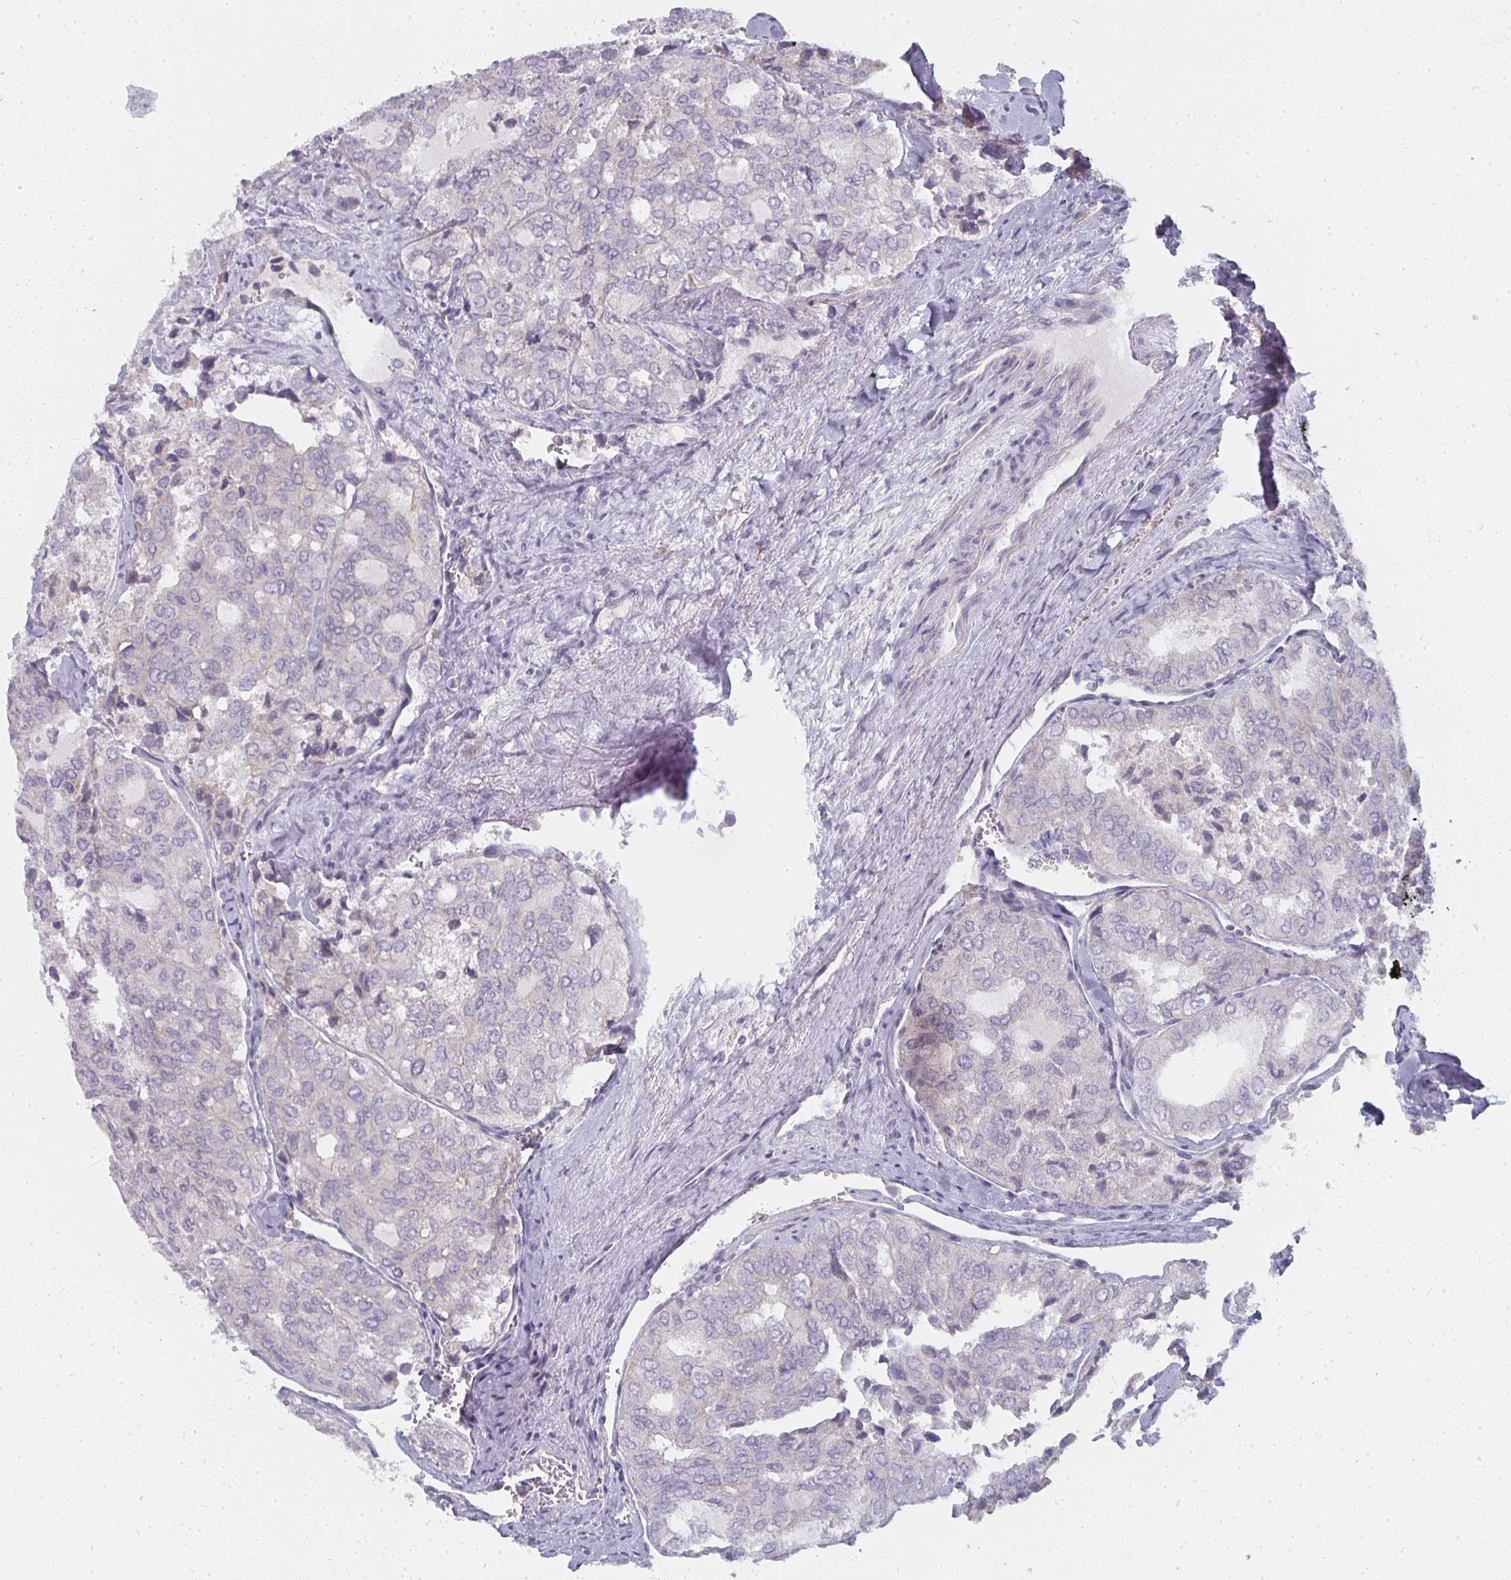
{"staining": {"intensity": "negative", "quantity": "none", "location": "none"}, "tissue": "thyroid cancer", "cell_type": "Tumor cells", "image_type": "cancer", "snomed": [{"axis": "morphology", "description": "Follicular adenoma carcinoma, NOS"}, {"axis": "topography", "description": "Thyroid gland"}], "caption": "Immunohistochemistry image of thyroid cancer stained for a protein (brown), which displays no positivity in tumor cells. Nuclei are stained in blue.", "gene": "CTHRC1", "patient": {"sex": "male", "age": 75}}